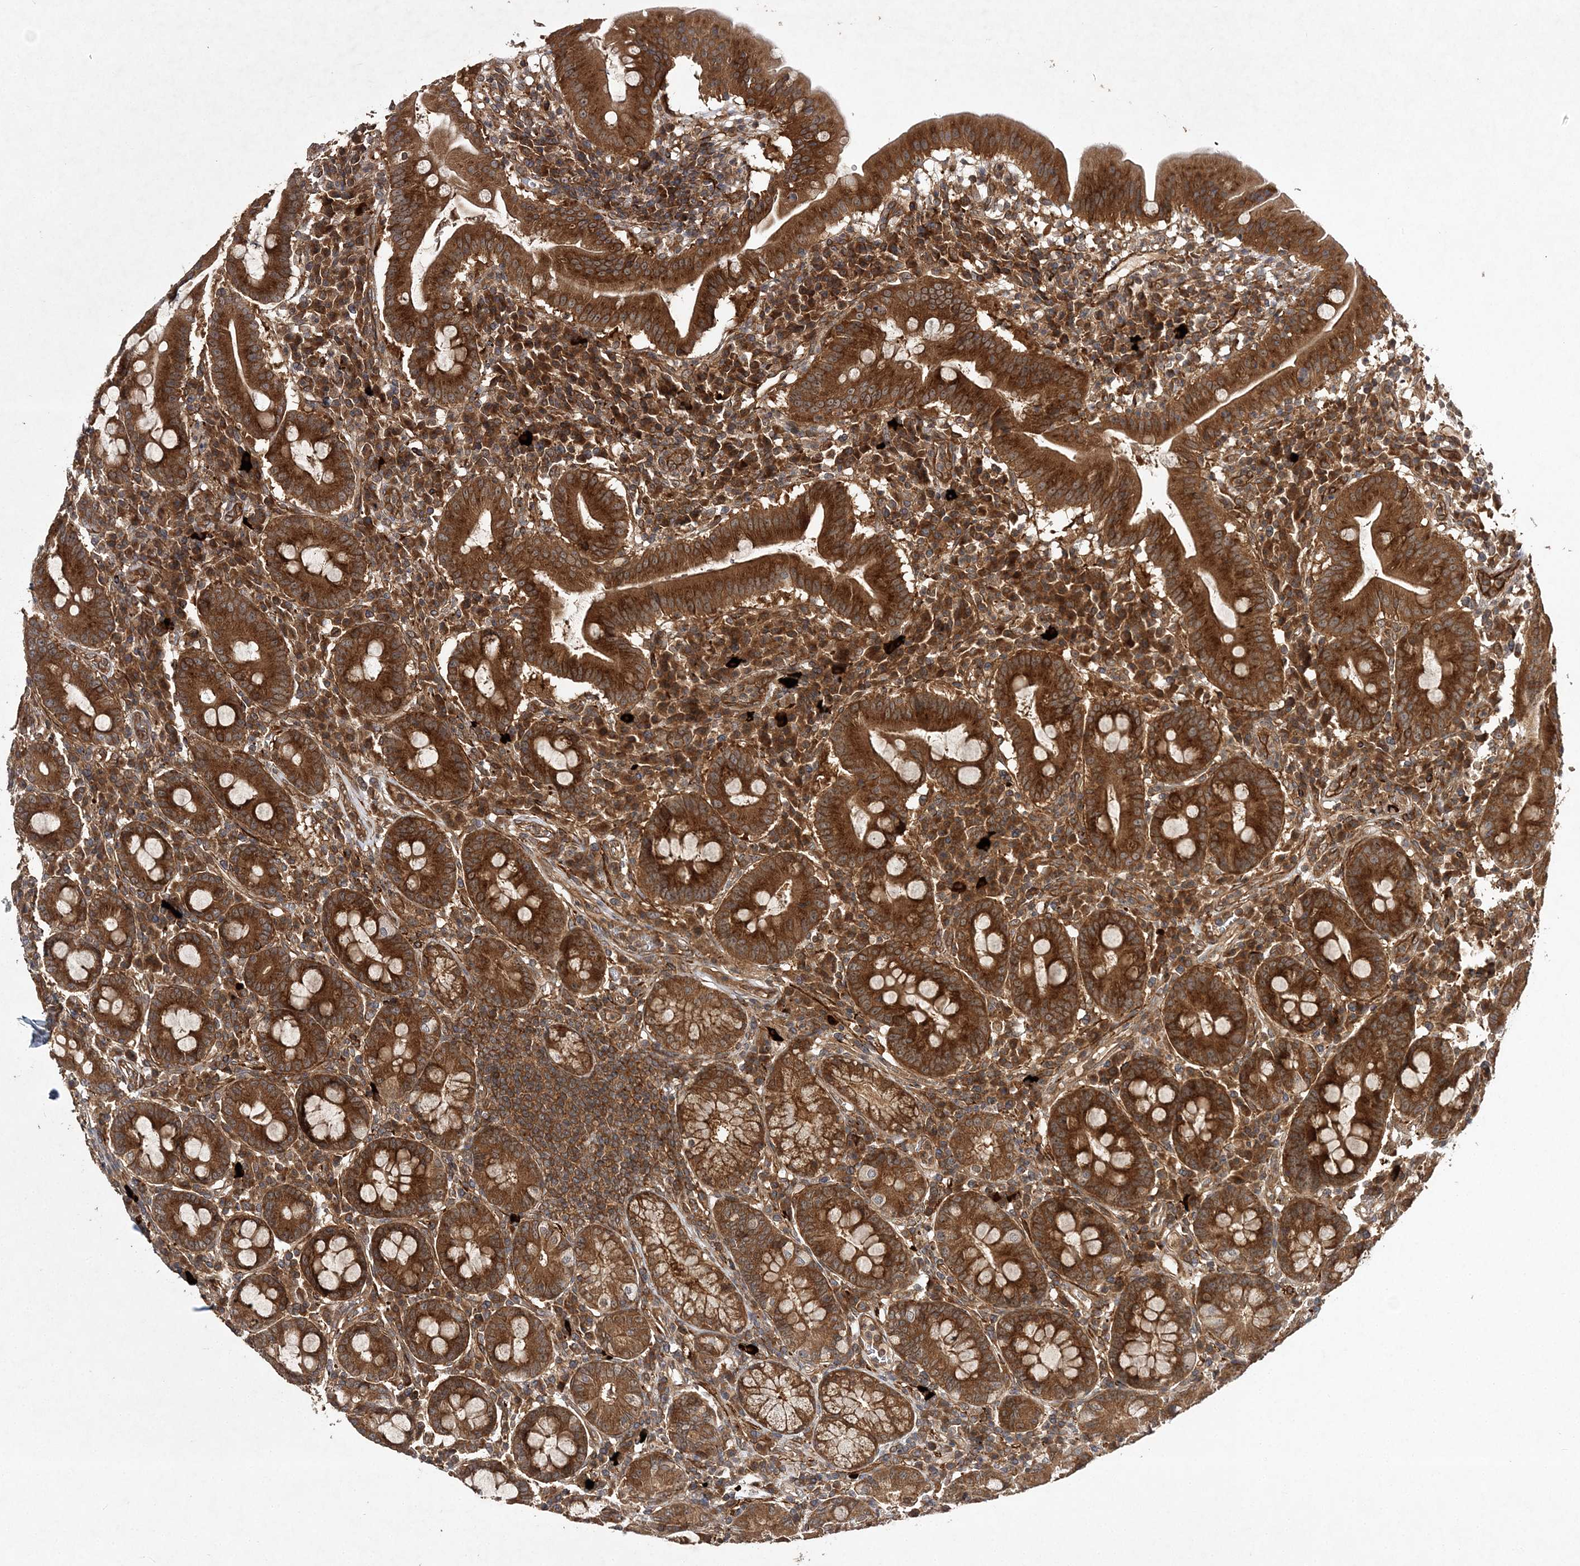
{"staining": {"intensity": "strong", "quantity": ">75%", "location": "cytoplasmic/membranous"}, "tissue": "duodenum", "cell_type": "Glandular cells", "image_type": "normal", "snomed": [{"axis": "morphology", "description": "Normal tissue, NOS"}, {"axis": "topography", "description": "Duodenum"}], "caption": "A high amount of strong cytoplasmic/membranous expression is present in approximately >75% of glandular cells in unremarkable duodenum.", "gene": "TMEM9B", "patient": {"sex": "male", "age": 50}}